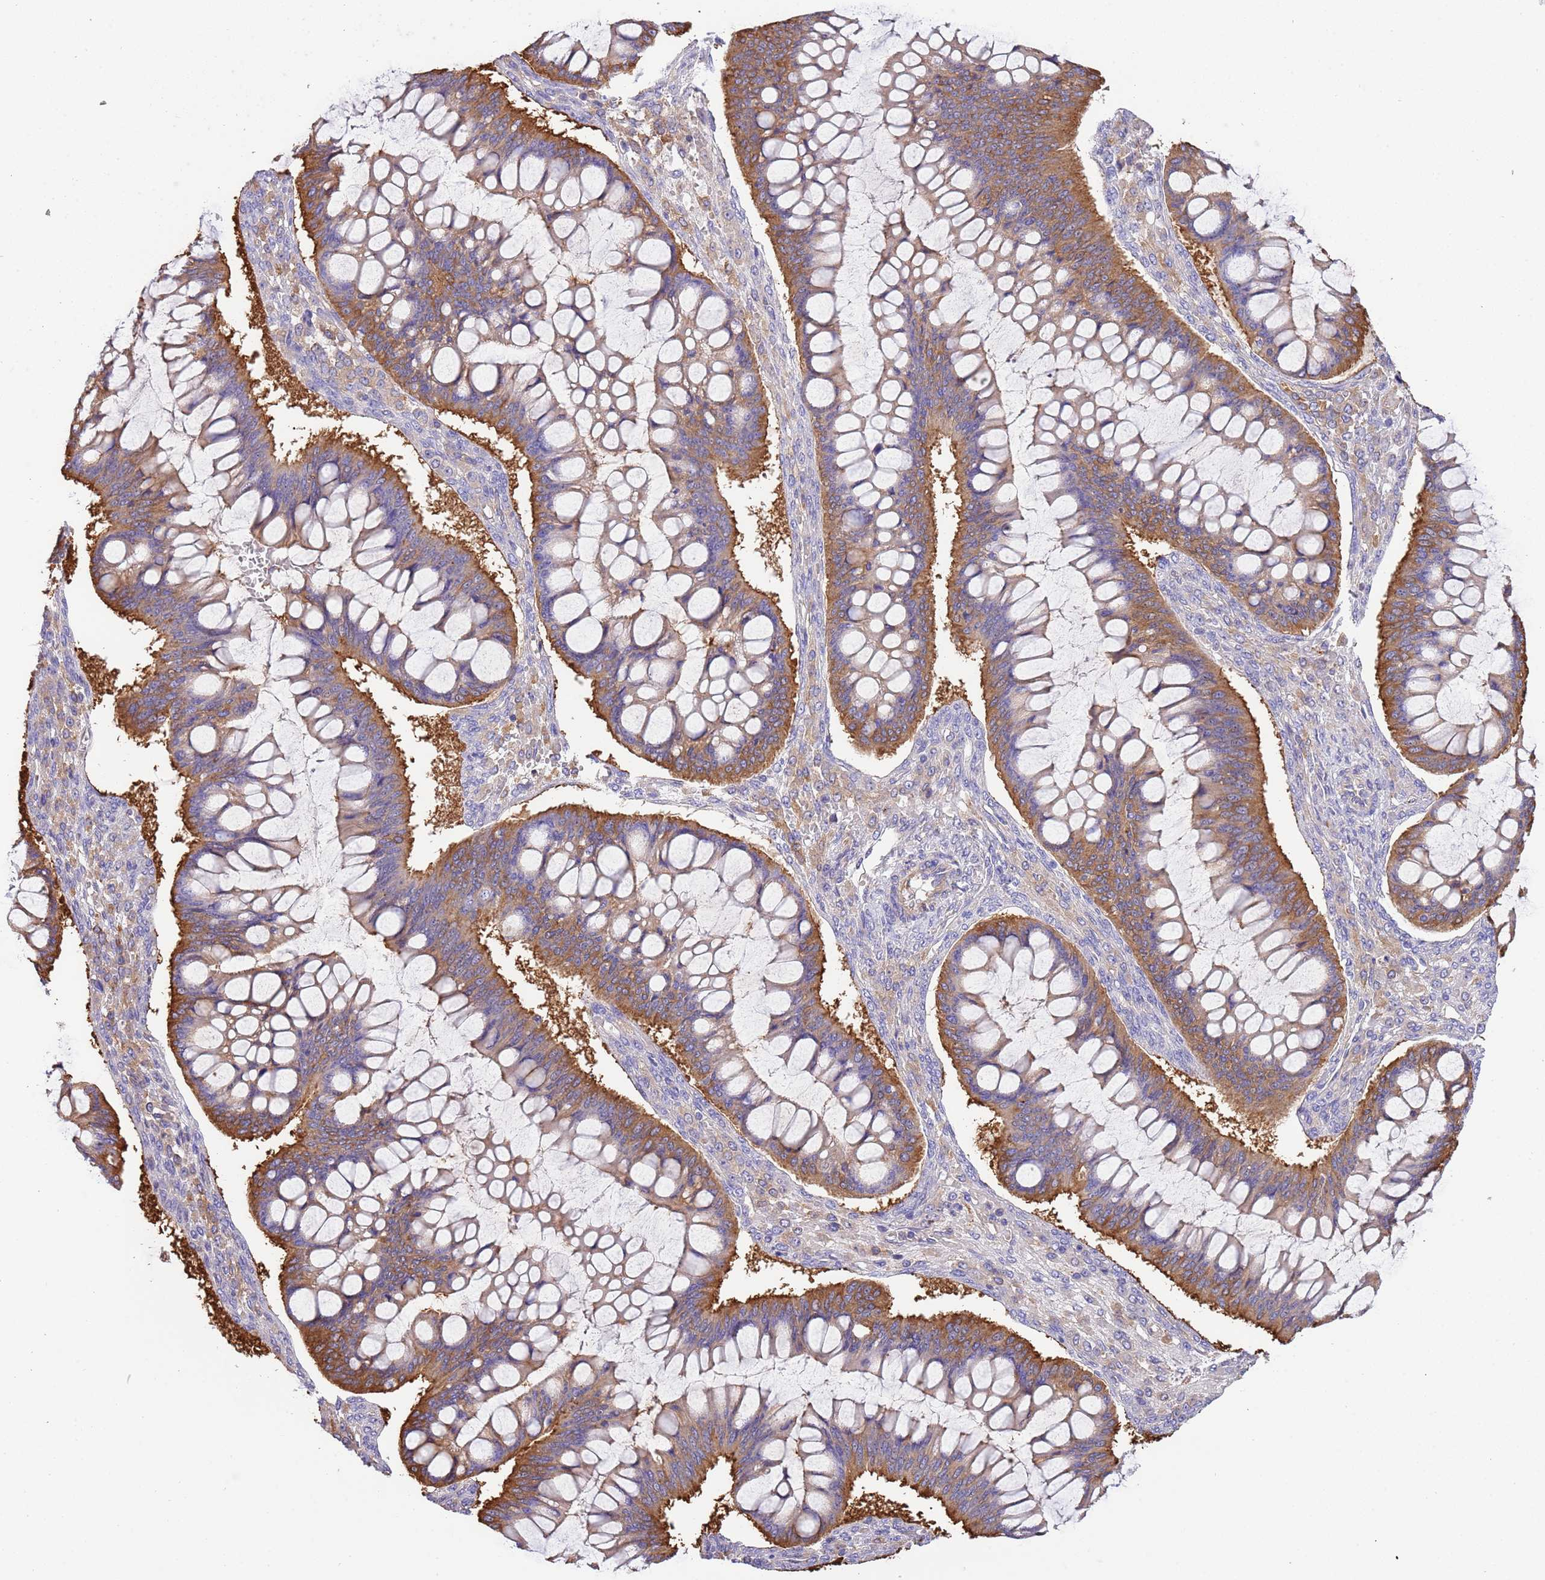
{"staining": {"intensity": "moderate", "quantity": ">75%", "location": "cytoplasmic/membranous"}, "tissue": "ovarian cancer", "cell_type": "Tumor cells", "image_type": "cancer", "snomed": [{"axis": "morphology", "description": "Cystadenocarcinoma, mucinous, NOS"}, {"axis": "topography", "description": "Ovary"}], "caption": "A photomicrograph showing moderate cytoplasmic/membranous staining in about >75% of tumor cells in ovarian cancer (mucinous cystadenocarcinoma), as visualized by brown immunohistochemical staining.", "gene": "NAALADL1", "patient": {"sex": "female", "age": 73}}